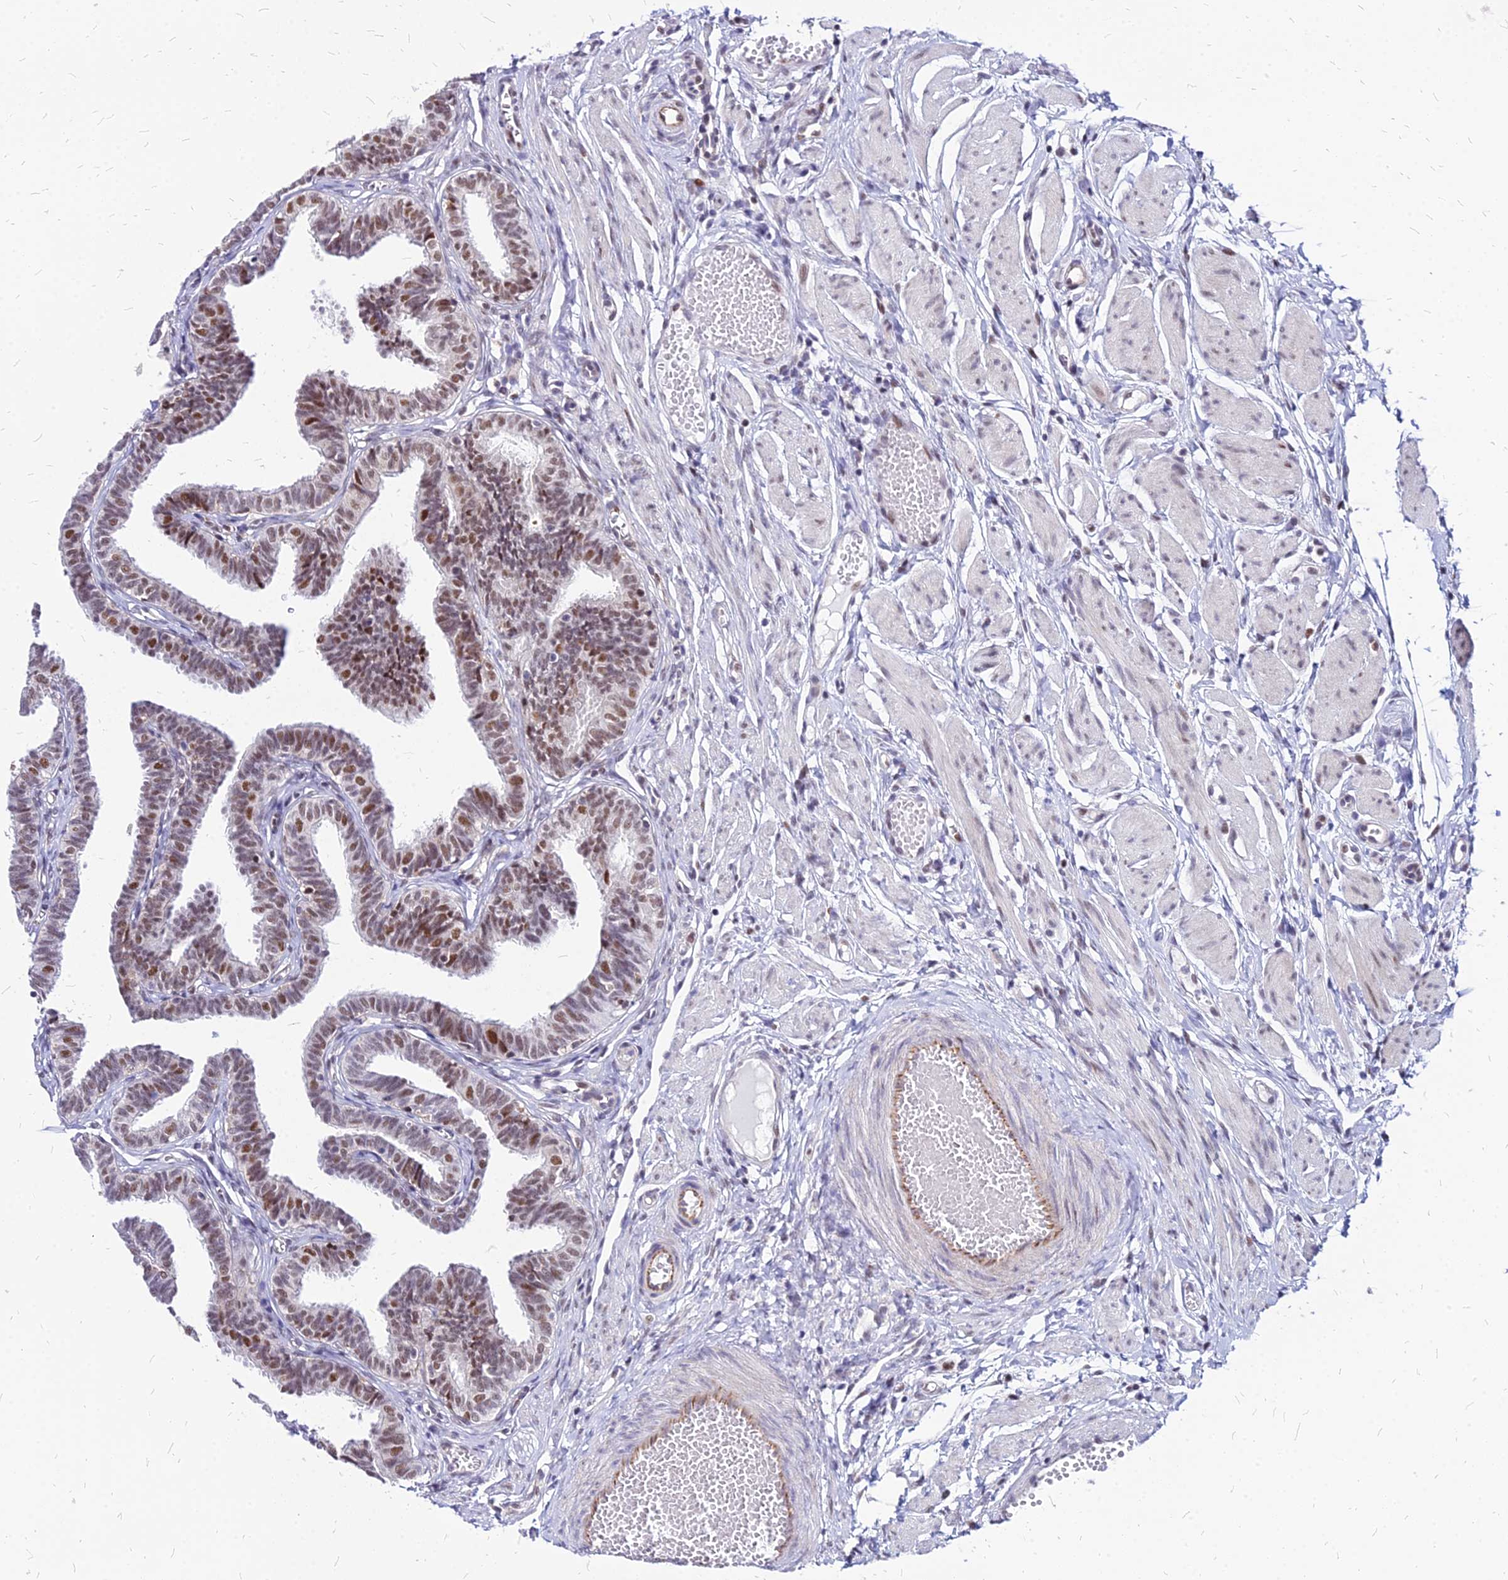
{"staining": {"intensity": "moderate", "quantity": ">75%", "location": "nuclear"}, "tissue": "fallopian tube", "cell_type": "Glandular cells", "image_type": "normal", "snomed": [{"axis": "morphology", "description": "Normal tissue, NOS"}, {"axis": "topography", "description": "Fallopian tube"}, {"axis": "topography", "description": "Ovary"}], "caption": "Protein analysis of unremarkable fallopian tube demonstrates moderate nuclear expression in approximately >75% of glandular cells. (Stains: DAB in brown, nuclei in blue, Microscopy: brightfield microscopy at high magnification).", "gene": "FDX2", "patient": {"sex": "female", "age": 23}}